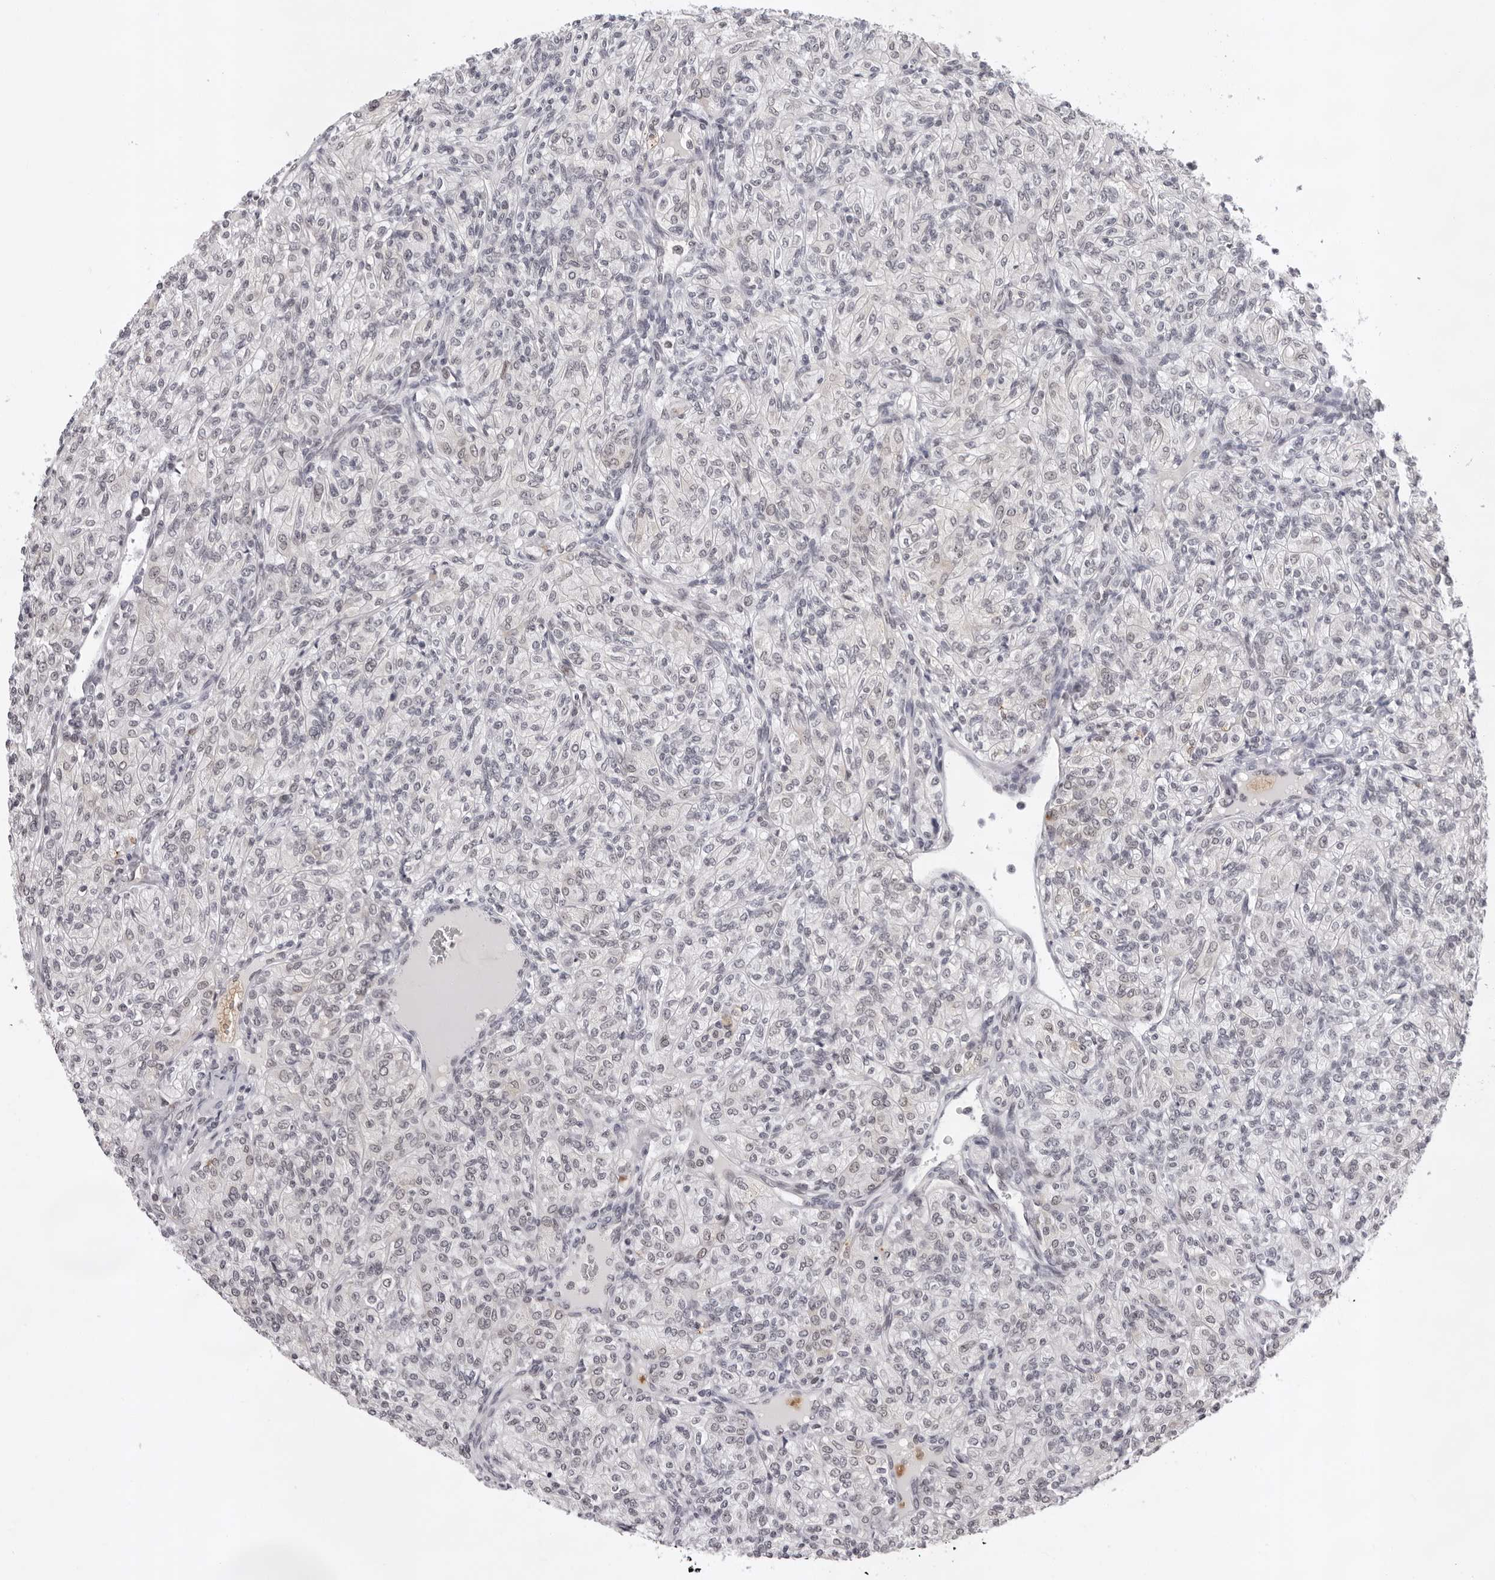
{"staining": {"intensity": "weak", "quantity": "25%-75%", "location": "nuclear"}, "tissue": "renal cancer", "cell_type": "Tumor cells", "image_type": "cancer", "snomed": [{"axis": "morphology", "description": "Adenocarcinoma, NOS"}, {"axis": "topography", "description": "Kidney"}], "caption": "IHC (DAB) staining of human renal cancer (adenocarcinoma) reveals weak nuclear protein expression in about 25%-75% of tumor cells.", "gene": "USP1", "patient": {"sex": "male", "age": 77}}